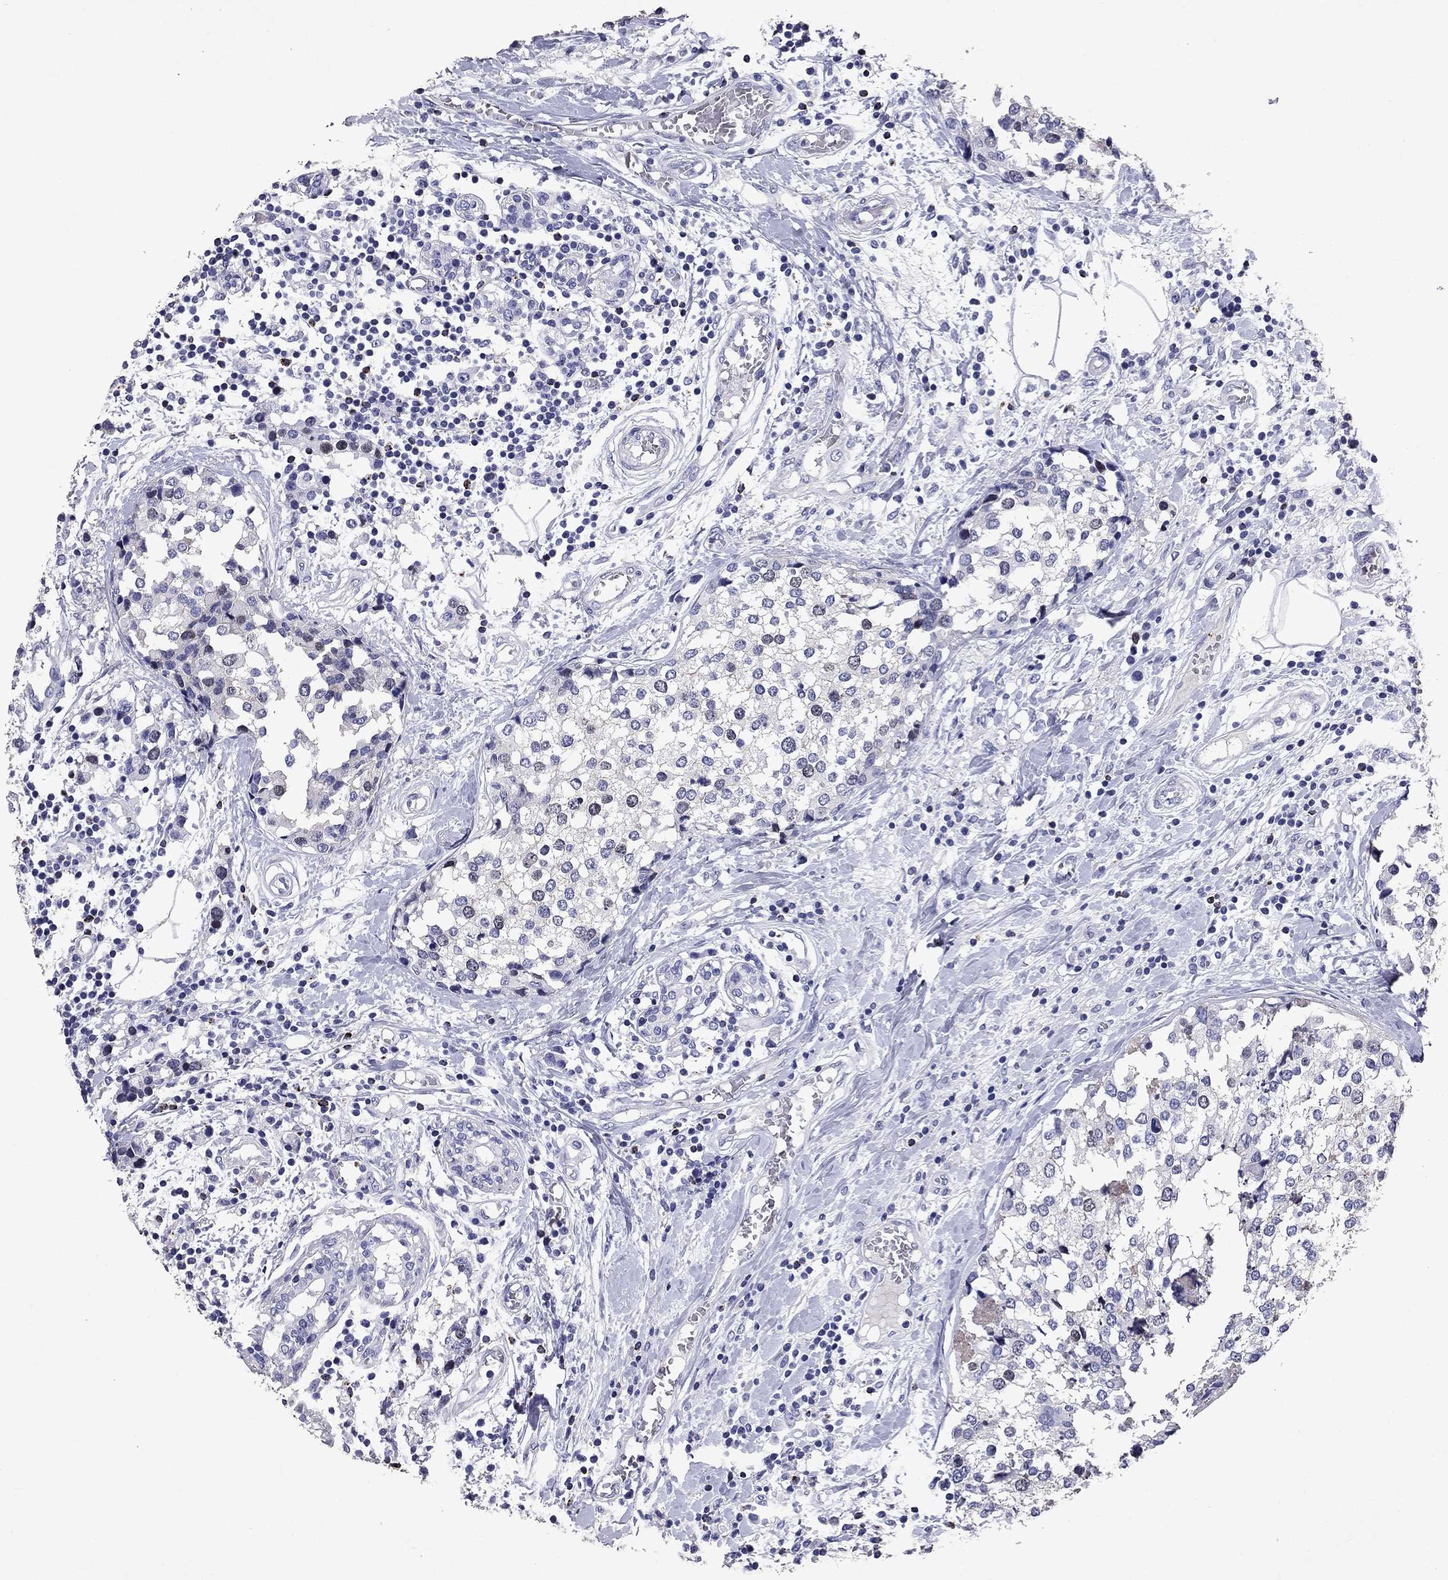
{"staining": {"intensity": "negative", "quantity": "none", "location": "none"}, "tissue": "breast cancer", "cell_type": "Tumor cells", "image_type": "cancer", "snomed": [{"axis": "morphology", "description": "Lobular carcinoma"}, {"axis": "topography", "description": "Breast"}], "caption": "Tumor cells are negative for protein expression in human breast cancer.", "gene": "GZMK", "patient": {"sex": "female", "age": 59}}